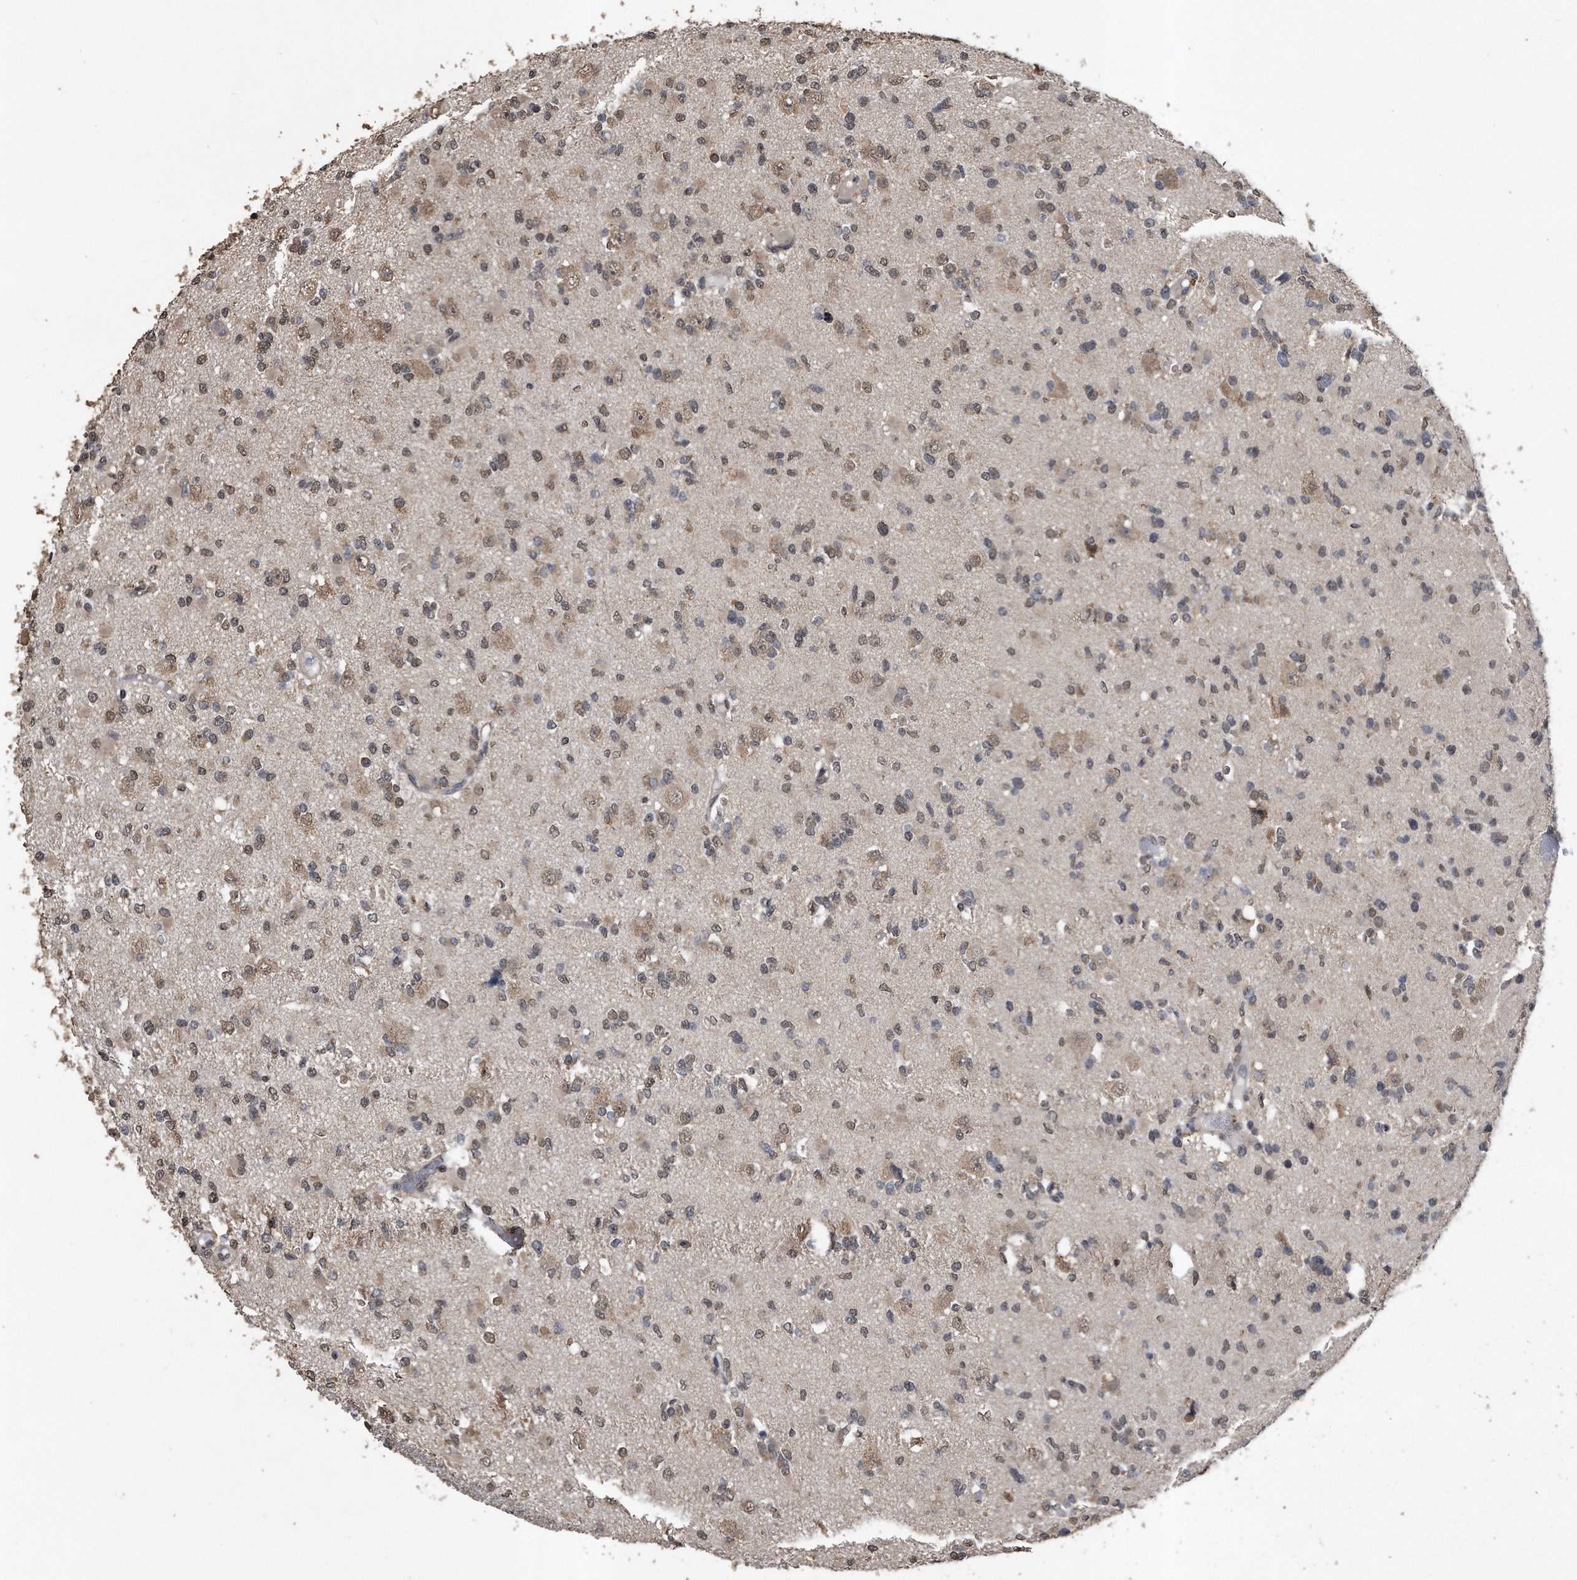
{"staining": {"intensity": "weak", "quantity": "25%-75%", "location": "nuclear"}, "tissue": "glioma", "cell_type": "Tumor cells", "image_type": "cancer", "snomed": [{"axis": "morphology", "description": "Glioma, malignant, Low grade"}, {"axis": "topography", "description": "Brain"}], "caption": "Protein staining of glioma tissue displays weak nuclear staining in about 25%-75% of tumor cells.", "gene": "CRYZL1", "patient": {"sex": "female", "age": 22}}